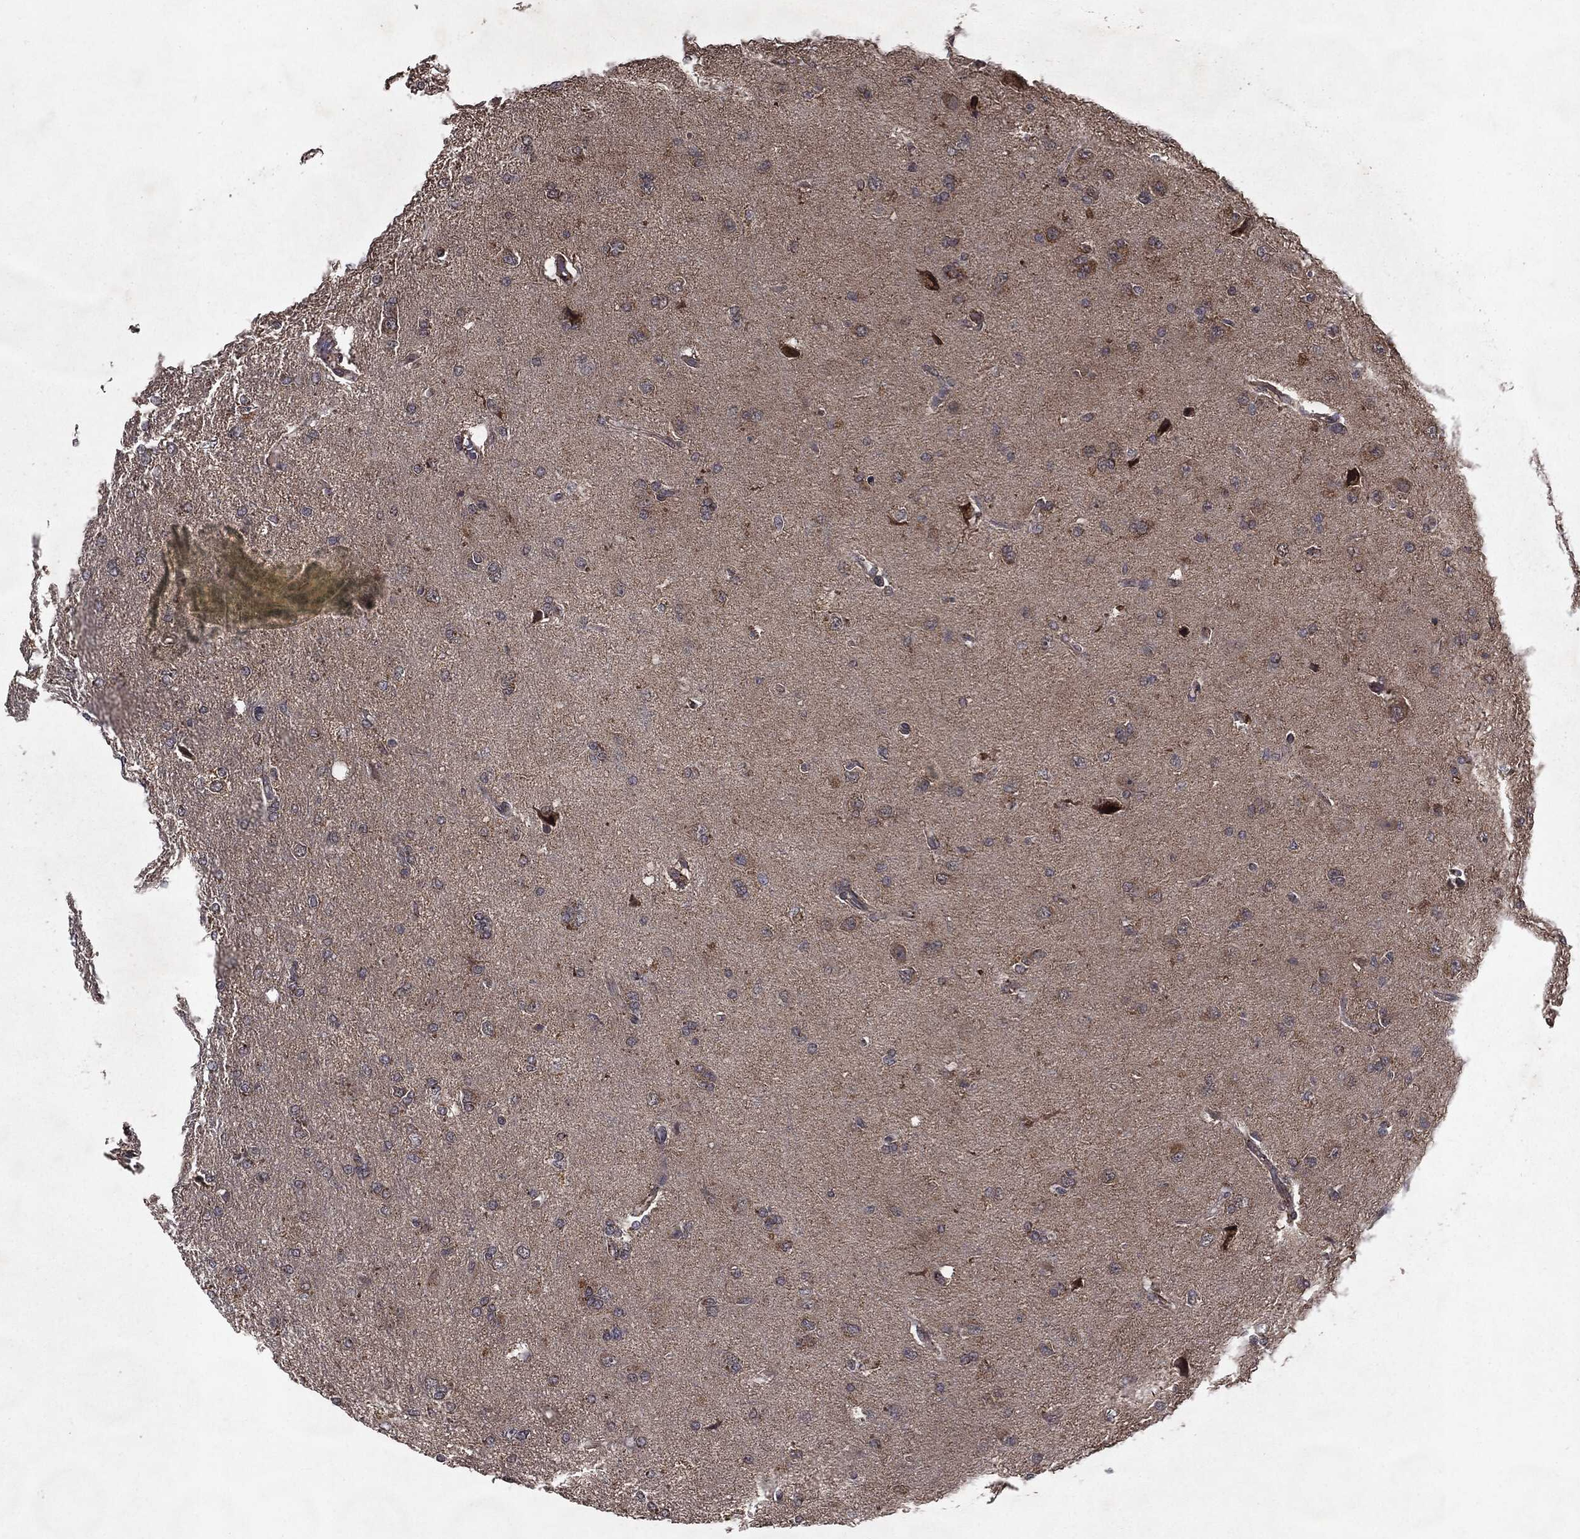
{"staining": {"intensity": "negative", "quantity": "none", "location": "none"}, "tissue": "glioma", "cell_type": "Tumor cells", "image_type": "cancer", "snomed": [{"axis": "morphology", "description": "Glioma, malignant, High grade"}, {"axis": "topography", "description": "Cerebral cortex"}], "caption": "A high-resolution histopathology image shows immunohistochemistry staining of glioma, which demonstrates no significant staining in tumor cells.", "gene": "HDAC5", "patient": {"sex": "male", "age": 70}}